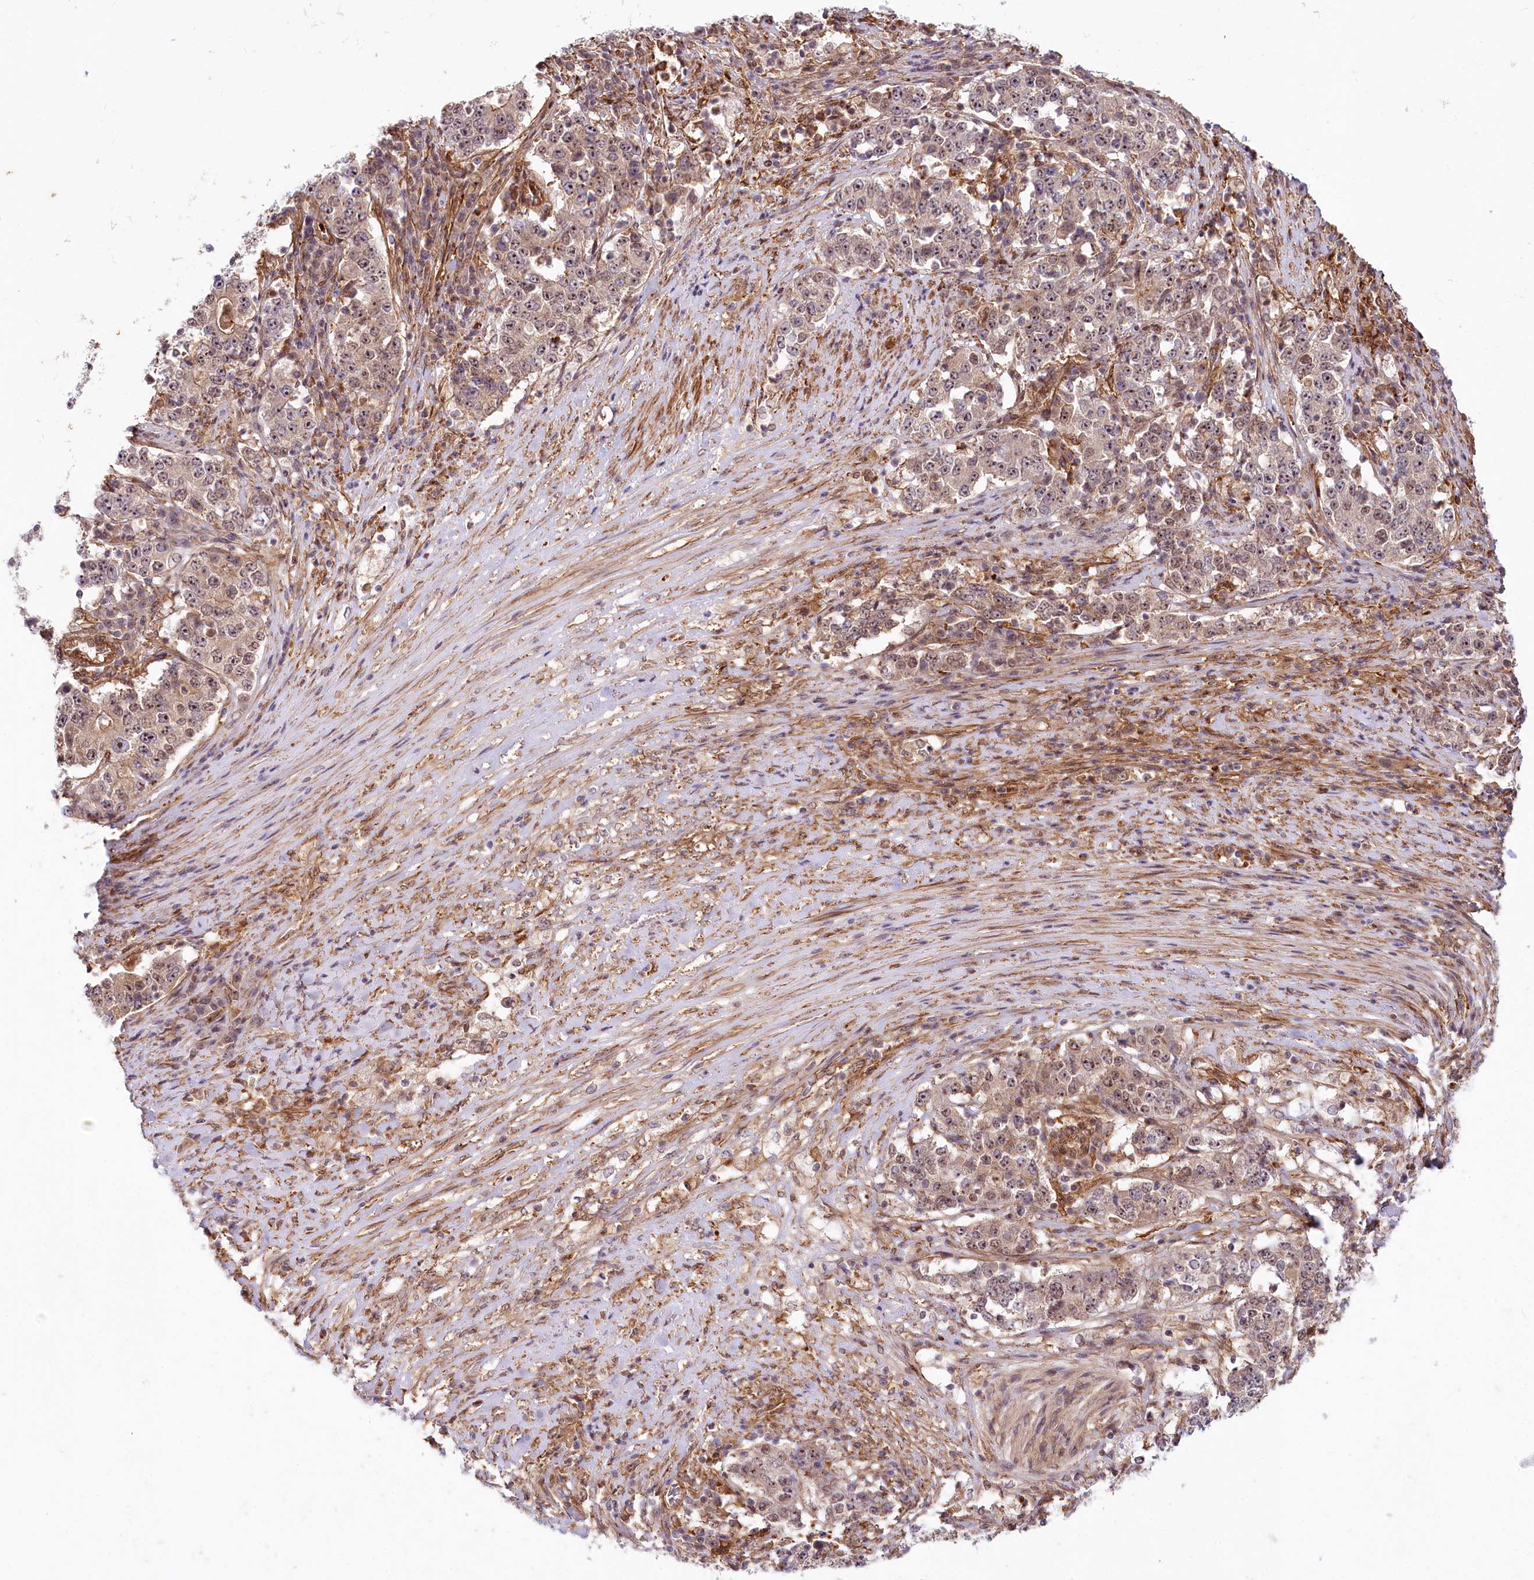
{"staining": {"intensity": "weak", "quantity": "25%-75%", "location": "cytoplasmic/membranous,nuclear"}, "tissue": "stomach cancer", "cell_type": "Tumor cells", "image_type": "cancer", "snomed": [{"axis": "morphology", "description": "Adenocarcinoma, NOS"}, {"axis": "topography", "description": "Stomach"}], "caption": "A micrograph showing weak cytoplasmic/membranous and nuclear positivity in approximately 25%-75% of tumor cells in adenocarcinoma (stomach), as visualized by brown immunohistochemical staining.", "gene": "TUBGCP2", "patient": {"sex": "male", "age": 59}}